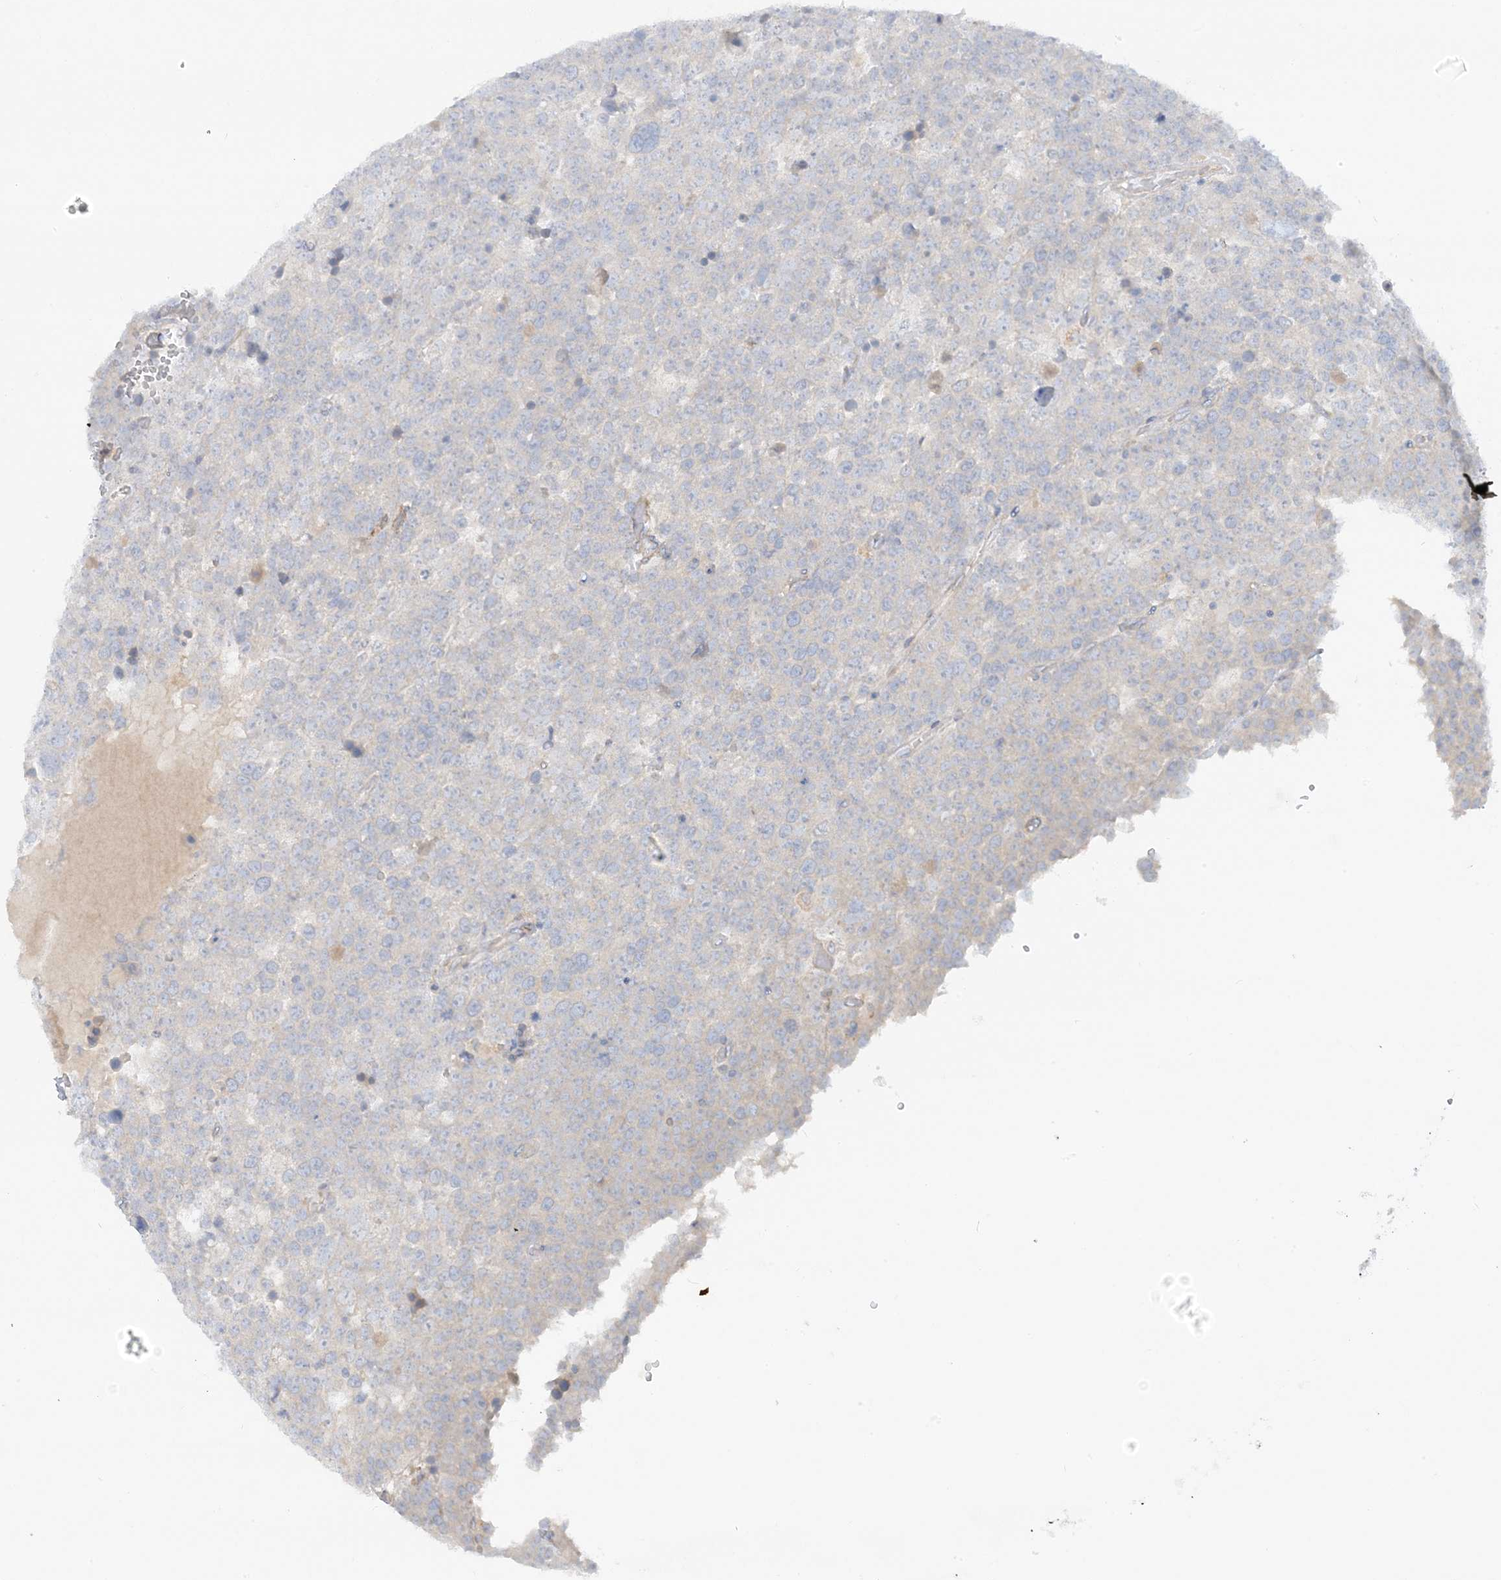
{"staining": {"intensity": "negative", "quantity": "none", "location": "none"}, "tissue": "testis cancer", "cell_type": "Tumor cells", "image_type": "cancer", "snomed": [{"axis": "morphology", "description": "Seminoma, NOS"}, {"axis": "topography", "description": "Testis"}], "caption": "Tumor cells are negative for brown protein staining in seminoma (testis).", "gene": "THADA", "patient": {"sex": "male", "age": 71}}